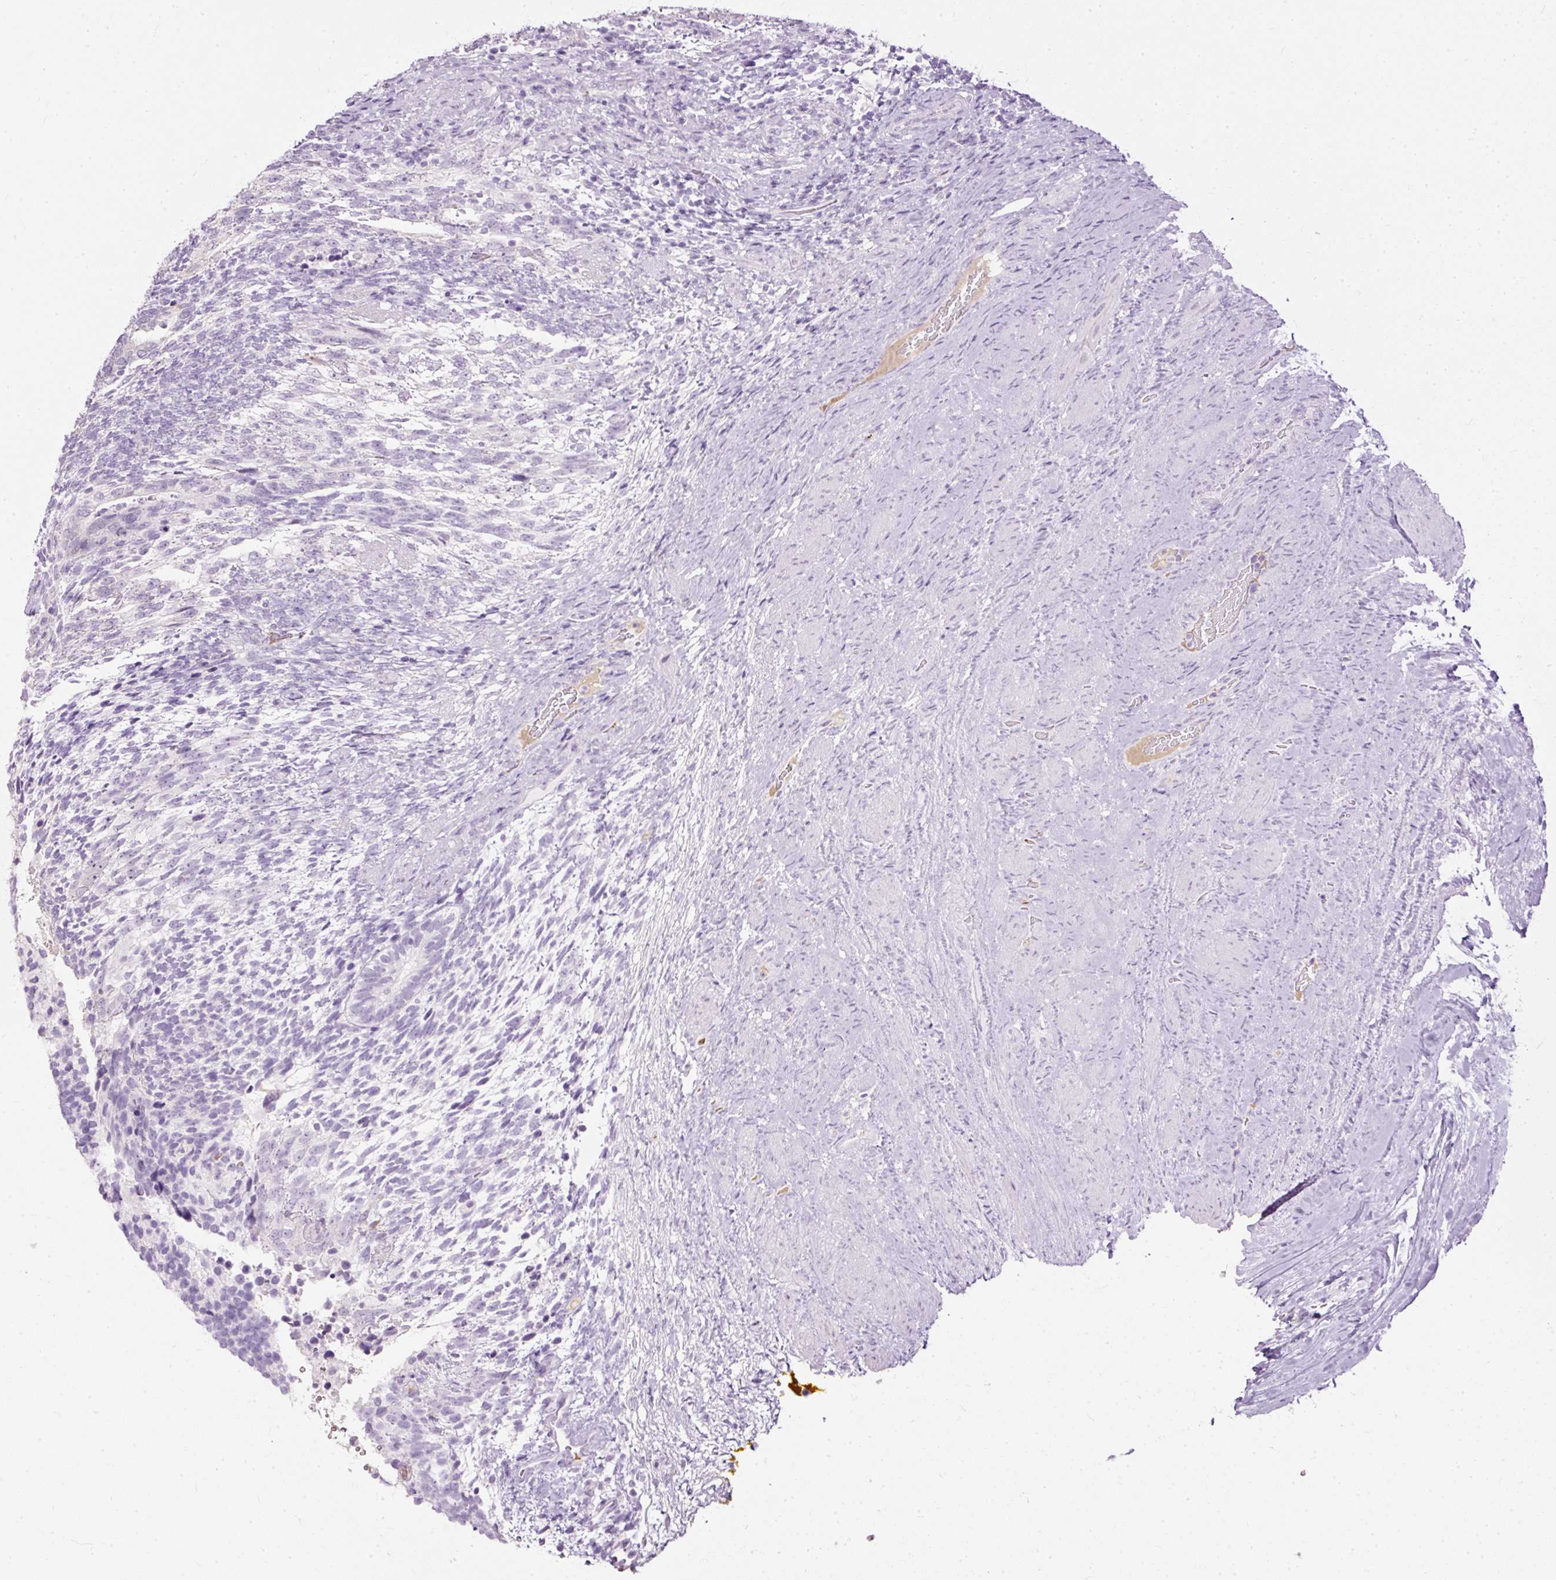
{"staining": {"intensity": "negative", "quantity": "none", "location": "none"}, "tissue": "testis cancer", "cell_type": "Tumor cells", "image_type": "cancer", "snomed": [{"axis": "morphology", "description": "Carcinoma, Embryonal, NOS"}, {"axis": "topography", "description": "Testis"}], "caption": "A high-resolution photomicrograph shows immunohistochemistry staining of testis embryonal carcinoma, which displays no significant expression in tumor cells. (DAB (3,3'-diaminobenzidine) immunohistochemistry visualized using brightfield microscopy, high magnification).", "gene": "PDE6B", "patient": {"sex": "male", "age": 23}}